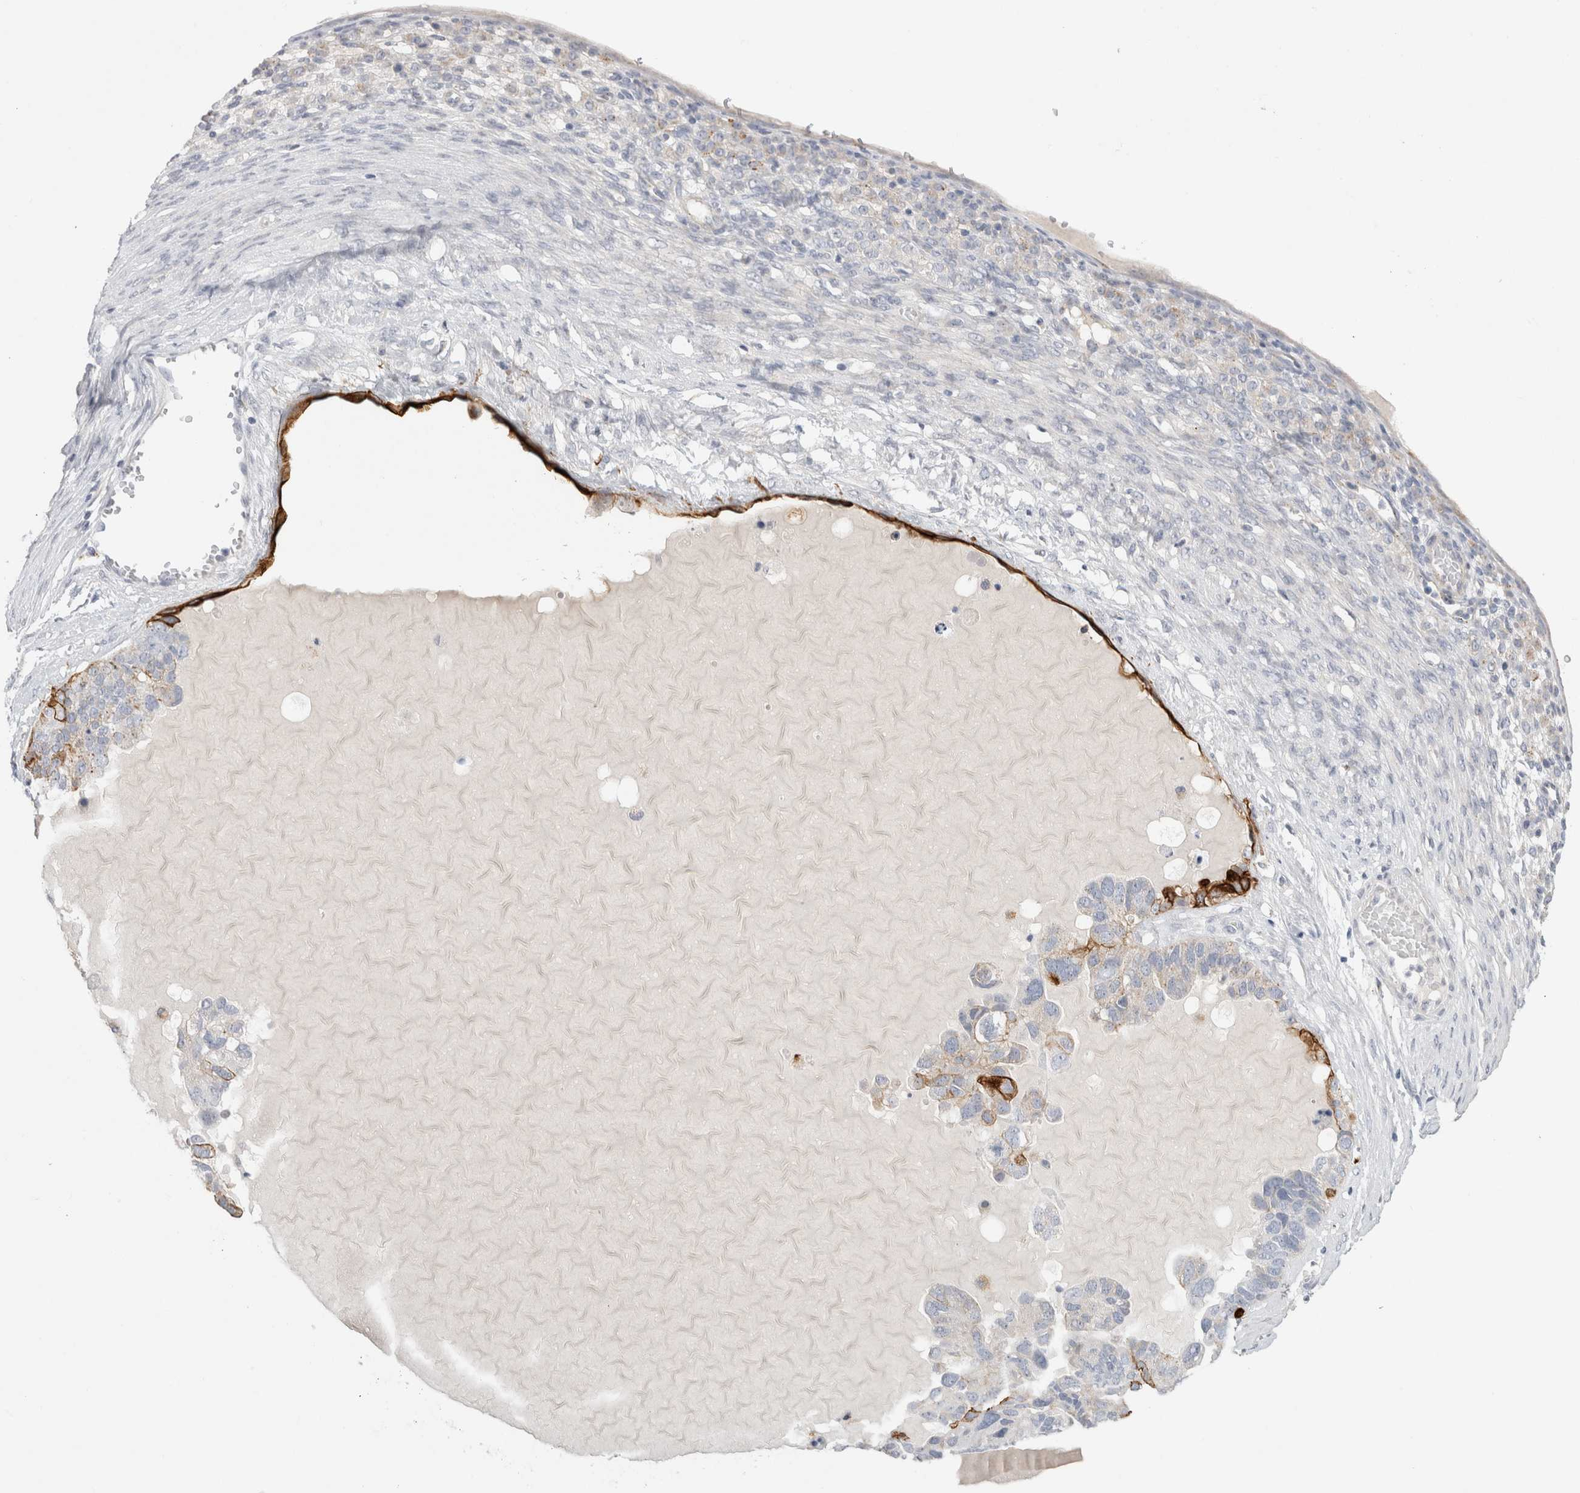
{"staining": {"intensity": "moderate", "quantity": "<25%", "location": "cytoplasmic/membranous"}, "tissue": "ovarian cancer", "cell_type": "Tumor cells", "image_type": "cancer", "snomed": [{"axis": "morphology", "description": "Cystadenocarcinoma, serous, NOS"}, {"axis": "topography", "description": "Ovary"}], "caption": "Tumor cells reveal low levels of moderate cytoplasmic/membranous positivity in approximately <25% of cells in human ovarian cancer (serous cystadenocarcinoma).", "gene": "GAA", "patient": {"sex": "female", "age": 44}}